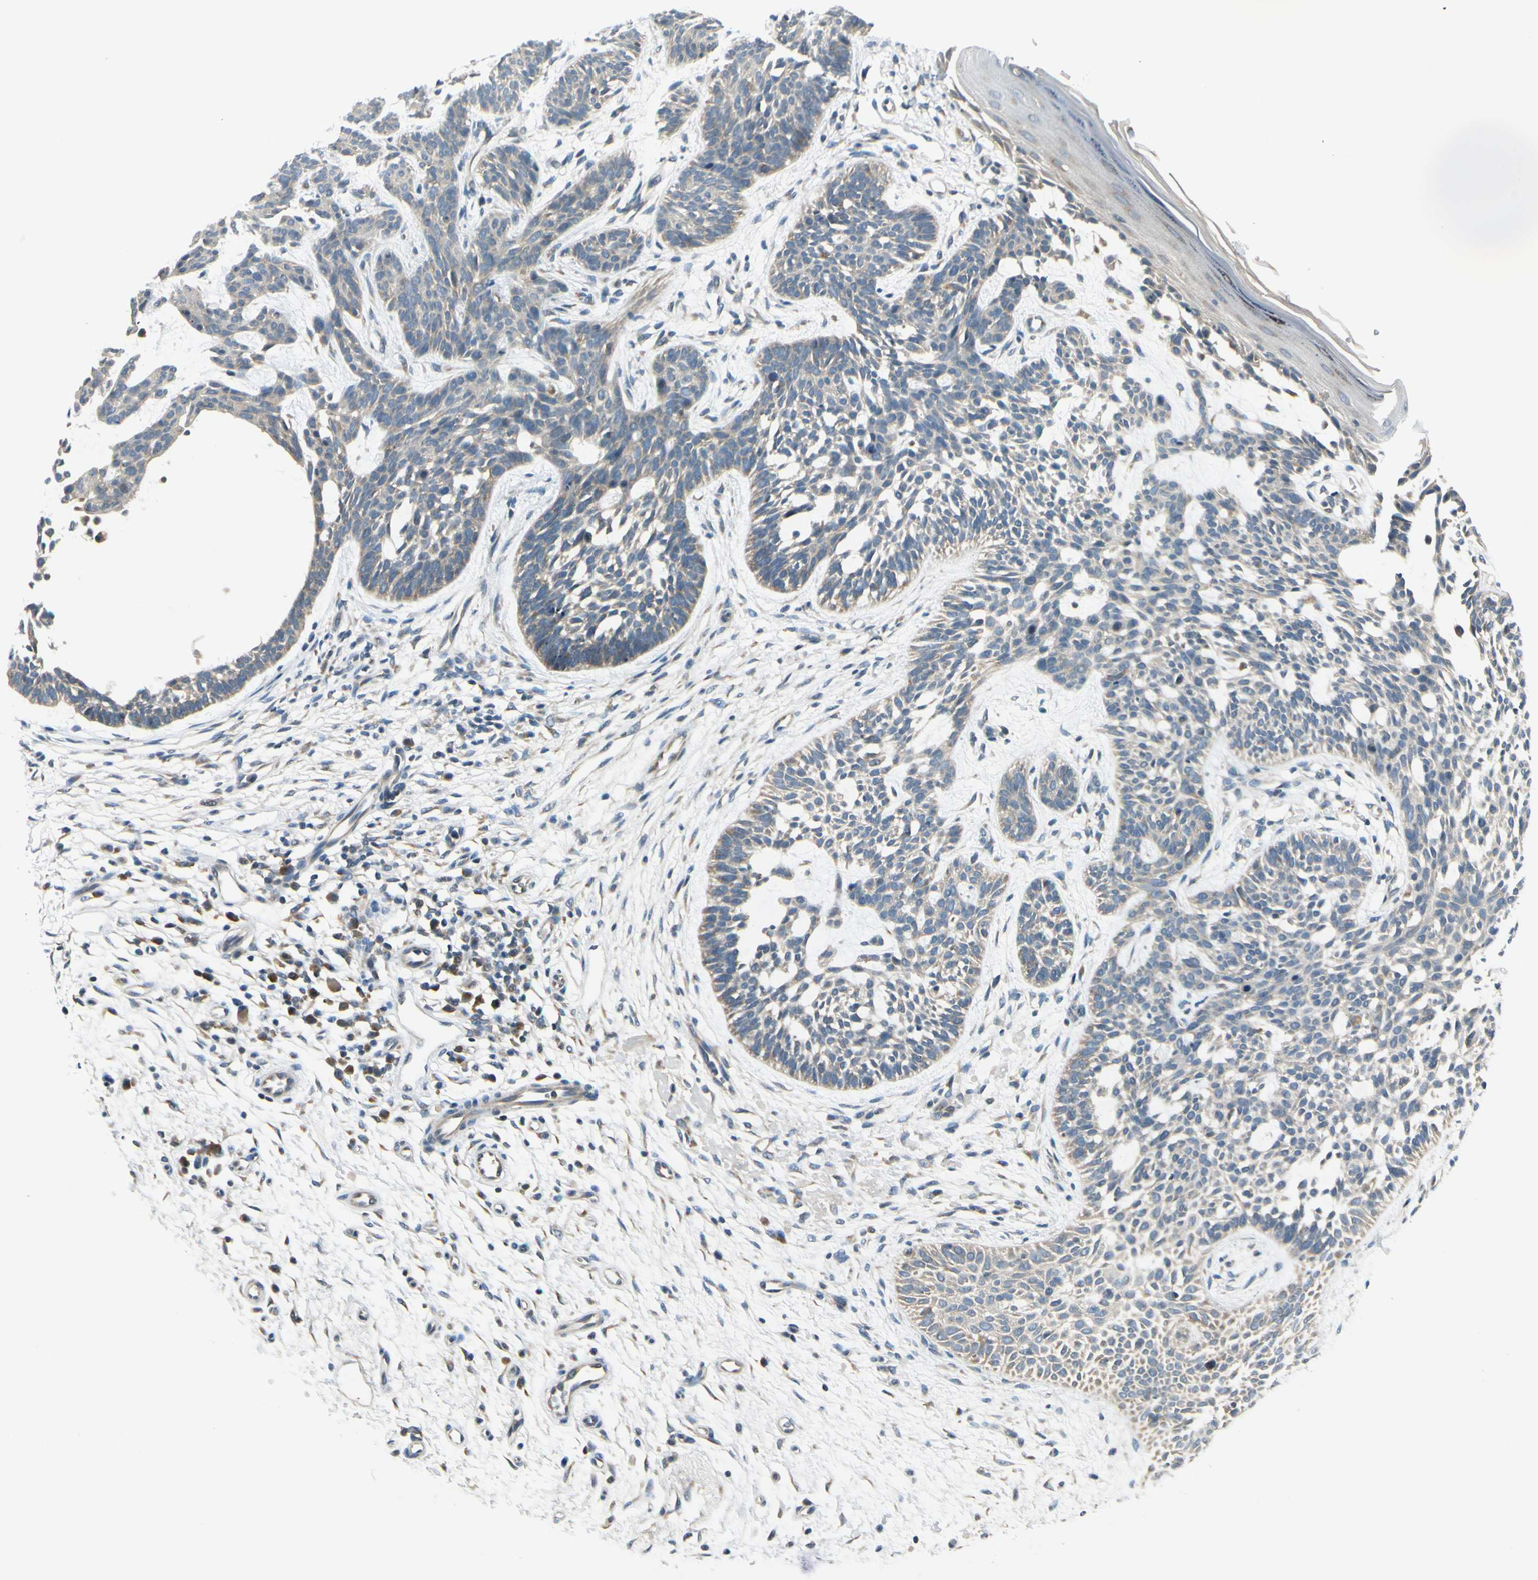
{"staining": {"intensity": "weak", "quantity": ">75%", "location": "cytoplasmic/membranous"}, "tissue": "skin cancer", "cell_type": "Tumor cells", "image_type": "cancer", "snomed": [{"axis": "morphology", "description": "Normal tissue, NOS"}, {"axis": "morphology", "description": "Basal cell carcinoma"}, {"axis": "topography", "description": "Skin"}], "caption": "An immunohistochemistry (IHC) image of neoplastic tissue is shown. Protein staining in brown shows weak cytoplasmic/membranous positivity in skin basal cell carcinoma within tumor cells. Using DAB (brown) and hematoxylin (blue) stains, captured at high magnification using brightfield microscopy.", "gene": "BNIP1", "patient": {"sex": "female", "age": 69}}